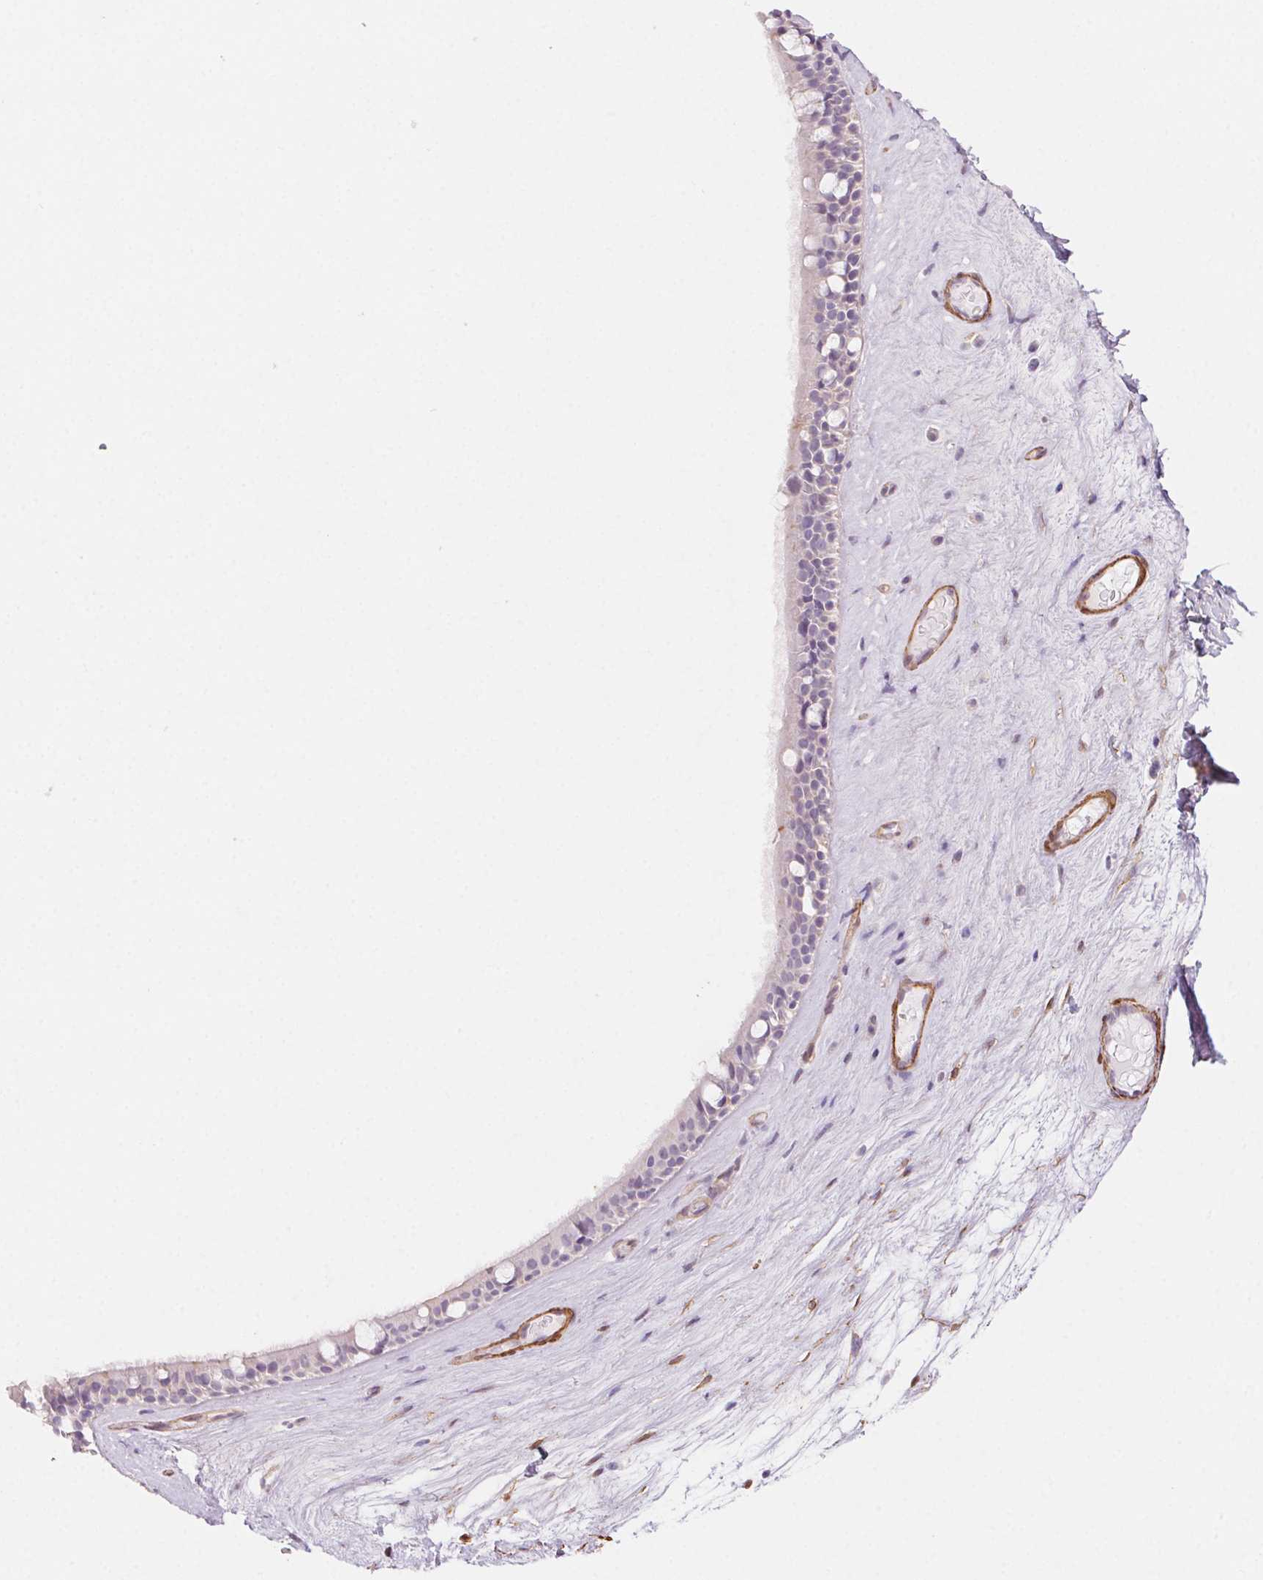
{"staining": {"intensity": "negative", "quantity": "none", "location": "none"}, "tissue": "nasopharynx", "cell_type": "Respiratory epithelial cells", "image_type": "normal", "snomed": [{"axis": "morphology", "description": "Normal tissue, NOS"}, {"axis": "topography", "description": "Nasopharynx"}], "caption": "Protein analysis of benign nasopharynx exhibits no significant staining in respiratory epithelial cells. (DAB IHC with hematoxylin counter stain).", "gene": "GPX8", "patient": {"sex": "male", "age": 68}}